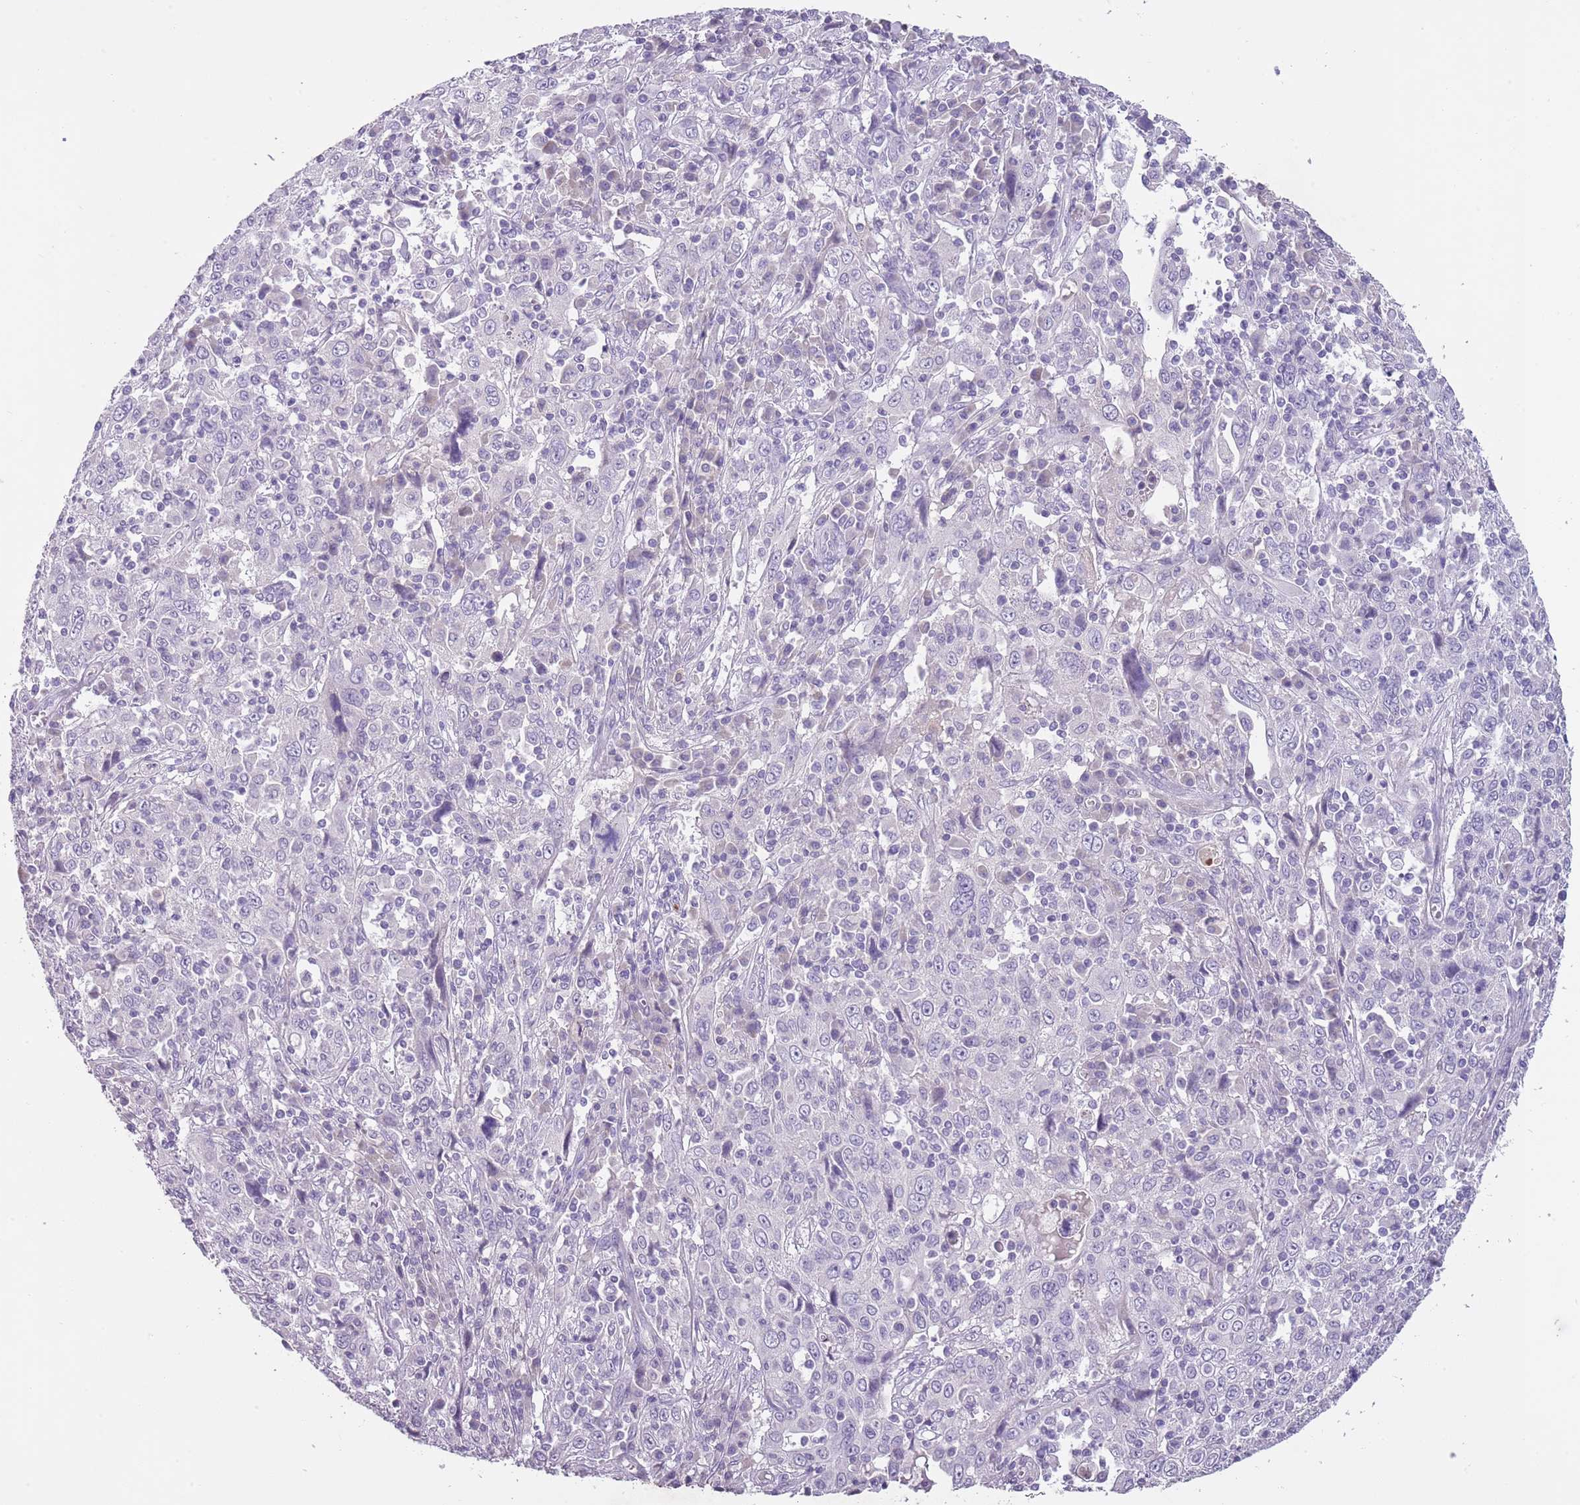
{"staining": {"intensity": "negative", "quantity": "none", "location": "none"}, "tissue": "cervical cancer", "cell_type": "Tumor cells", "image_type": "cancer", "snomed": [{"axis": "morphology", "description": "Squamous cell carcinoma, NOS"}, {"axis": "topography", "description": "Cervix"}], "caption": "An immunohistochemistry micrograph of cervical cancer (squamous cell carcinoma) is shown. There is no staining in tumor cells of cervical cancer (squamous cell carcinoma).", "gene": "SLC35E3", "patient": {"sex": "female", "age": 46}}